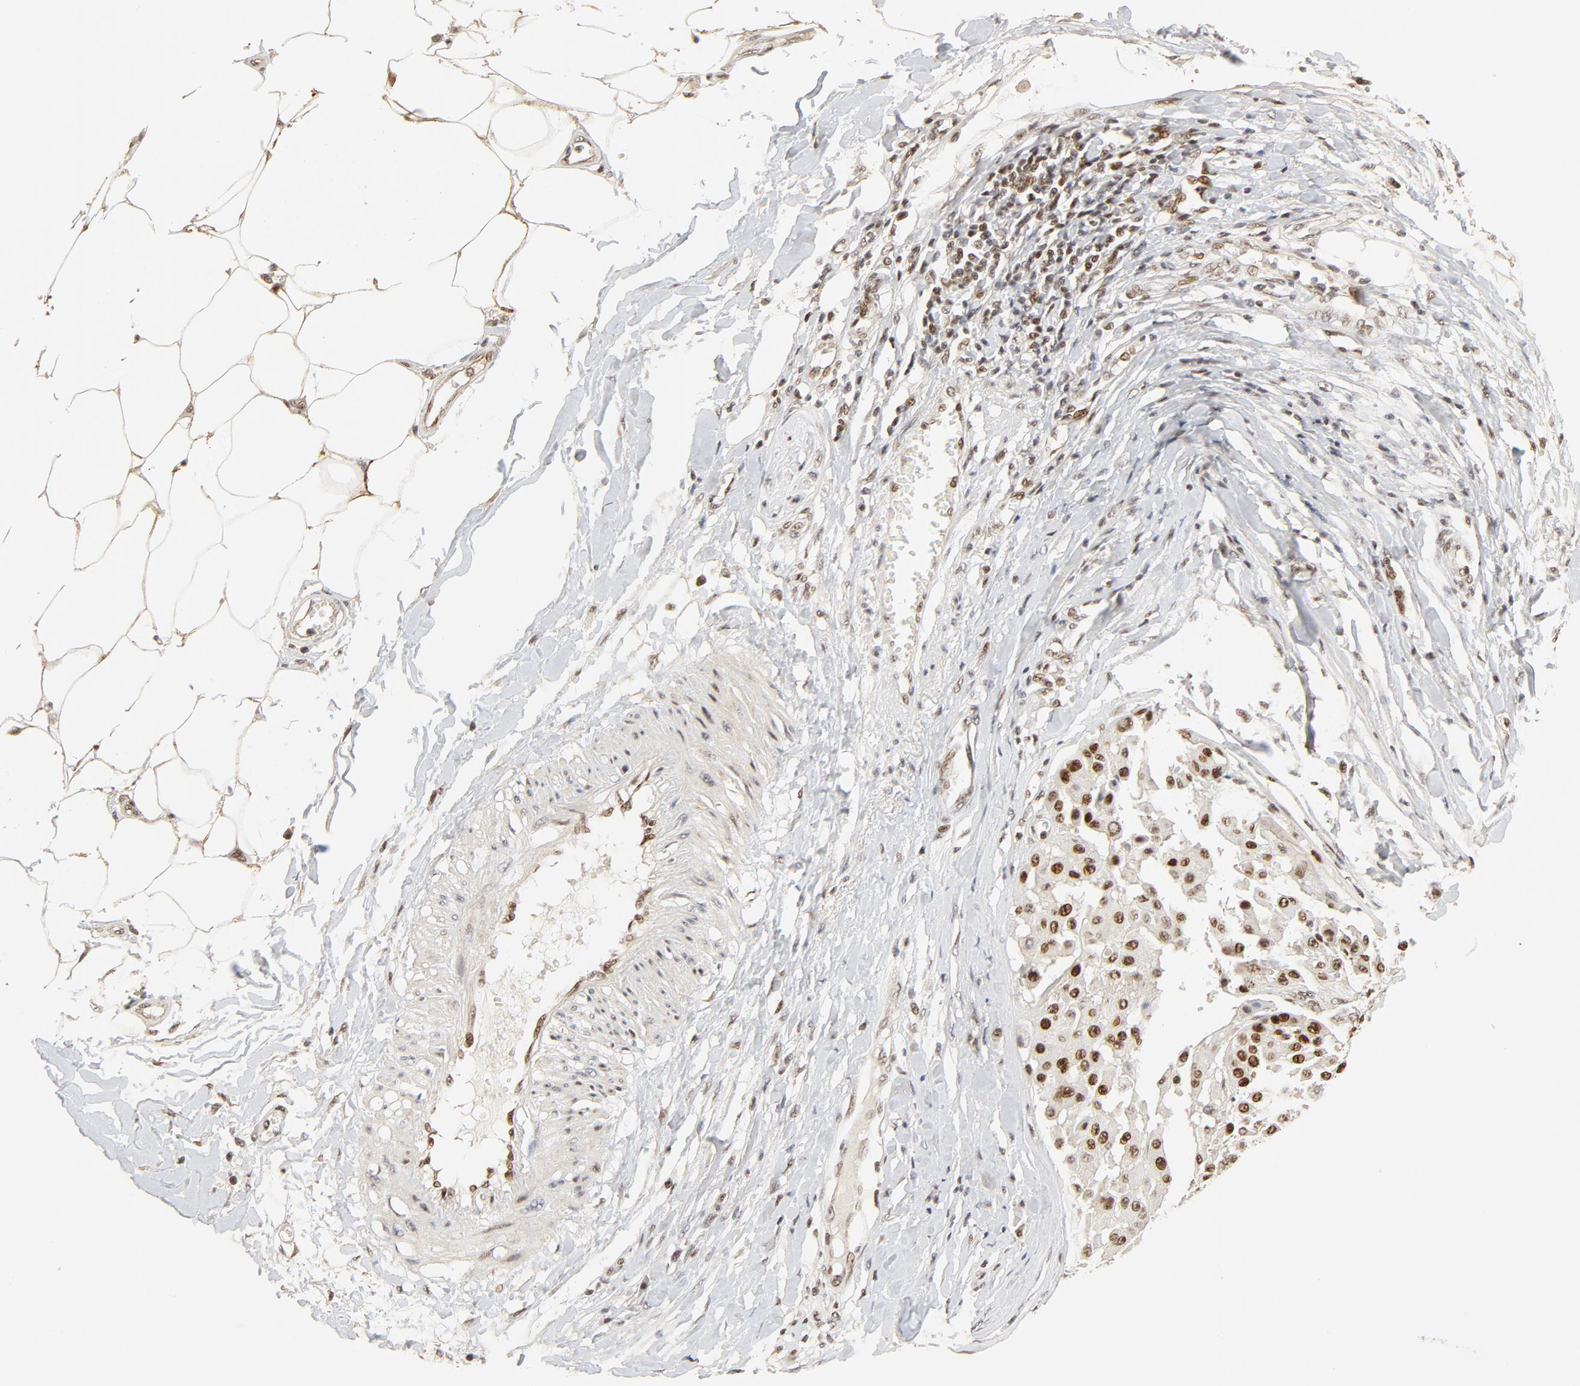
{"staining": {"intensity": "strong", "quantity": ">75%", "location": "nuclear"}, "tissue": "melanoma", "cell_type": "Tumor cells", "image_type": "cancer", "snomed": [{"axis": "morphology", "description": "Malignant melanoma, Metastatic site"}, {"axis": "topography", "description": "Soft tissue"}], "caption": "Malignant melanoma (metastatic site) stained with a brown dye displays strong nuclear positive staining in about >75% of tumor cells.", "gene": "GTF2I", "patient": {"sex": "male", "age": 41}}